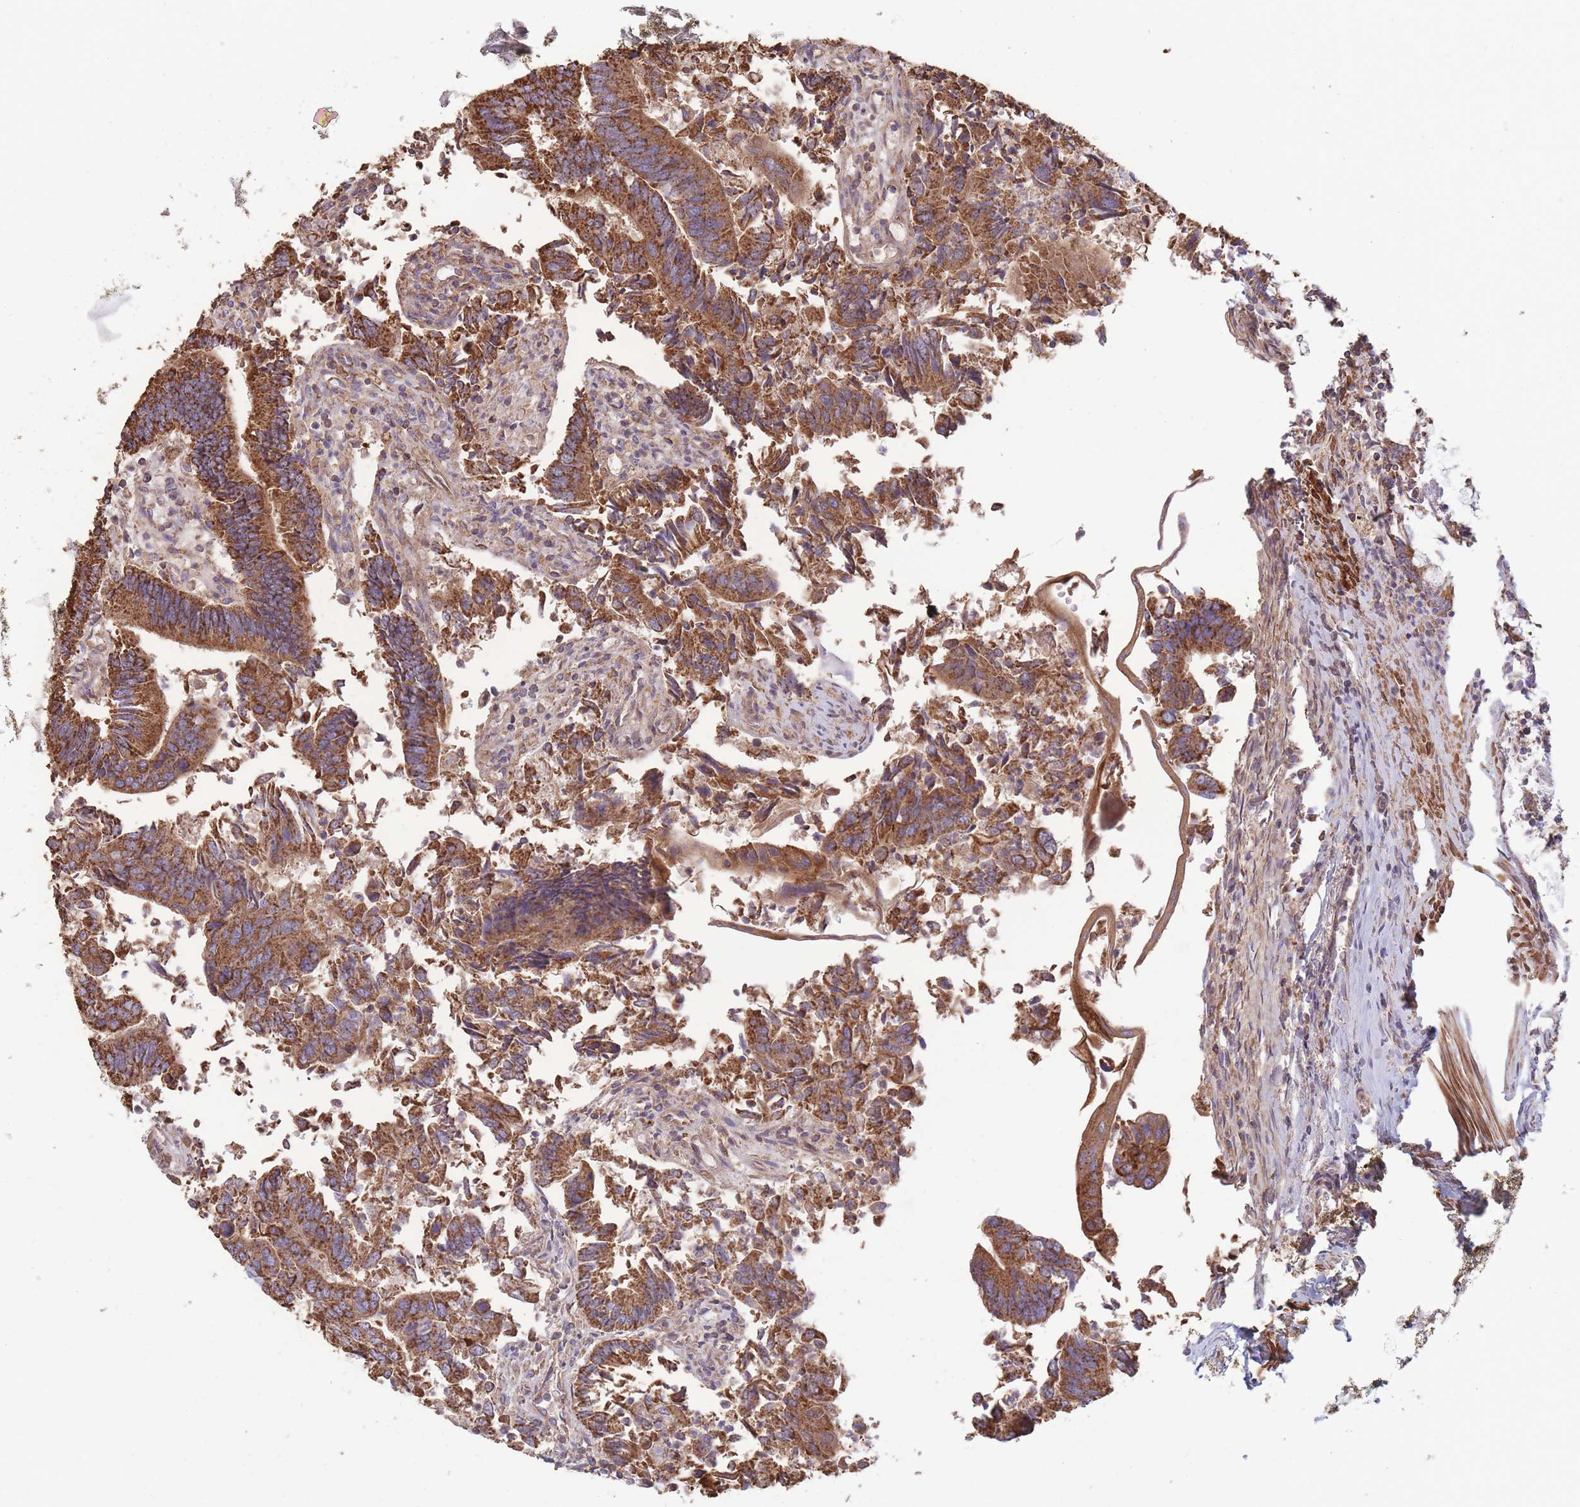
{"staining": {"intensity": "strong", "quantity": ">75%", "location": "cytoplasmic/membranous"}, "tissue": "colorectal cancer", "cell_type": "Tumor cells", "image_type": "cancer", "snomed": [{"axis": "morphology", "description": "Adenocarcinoma, NOS"}, {"axis": "topography", "description": "Colon"}], "caption": "Protein positivity by IHC demonstrates strong cytoplasmic/membranous expression in about >75% of tumor cells in colorectal adenocarcinoma.", "gene": "KIF16B", "patient": {"sex": "female", "age": 67}}